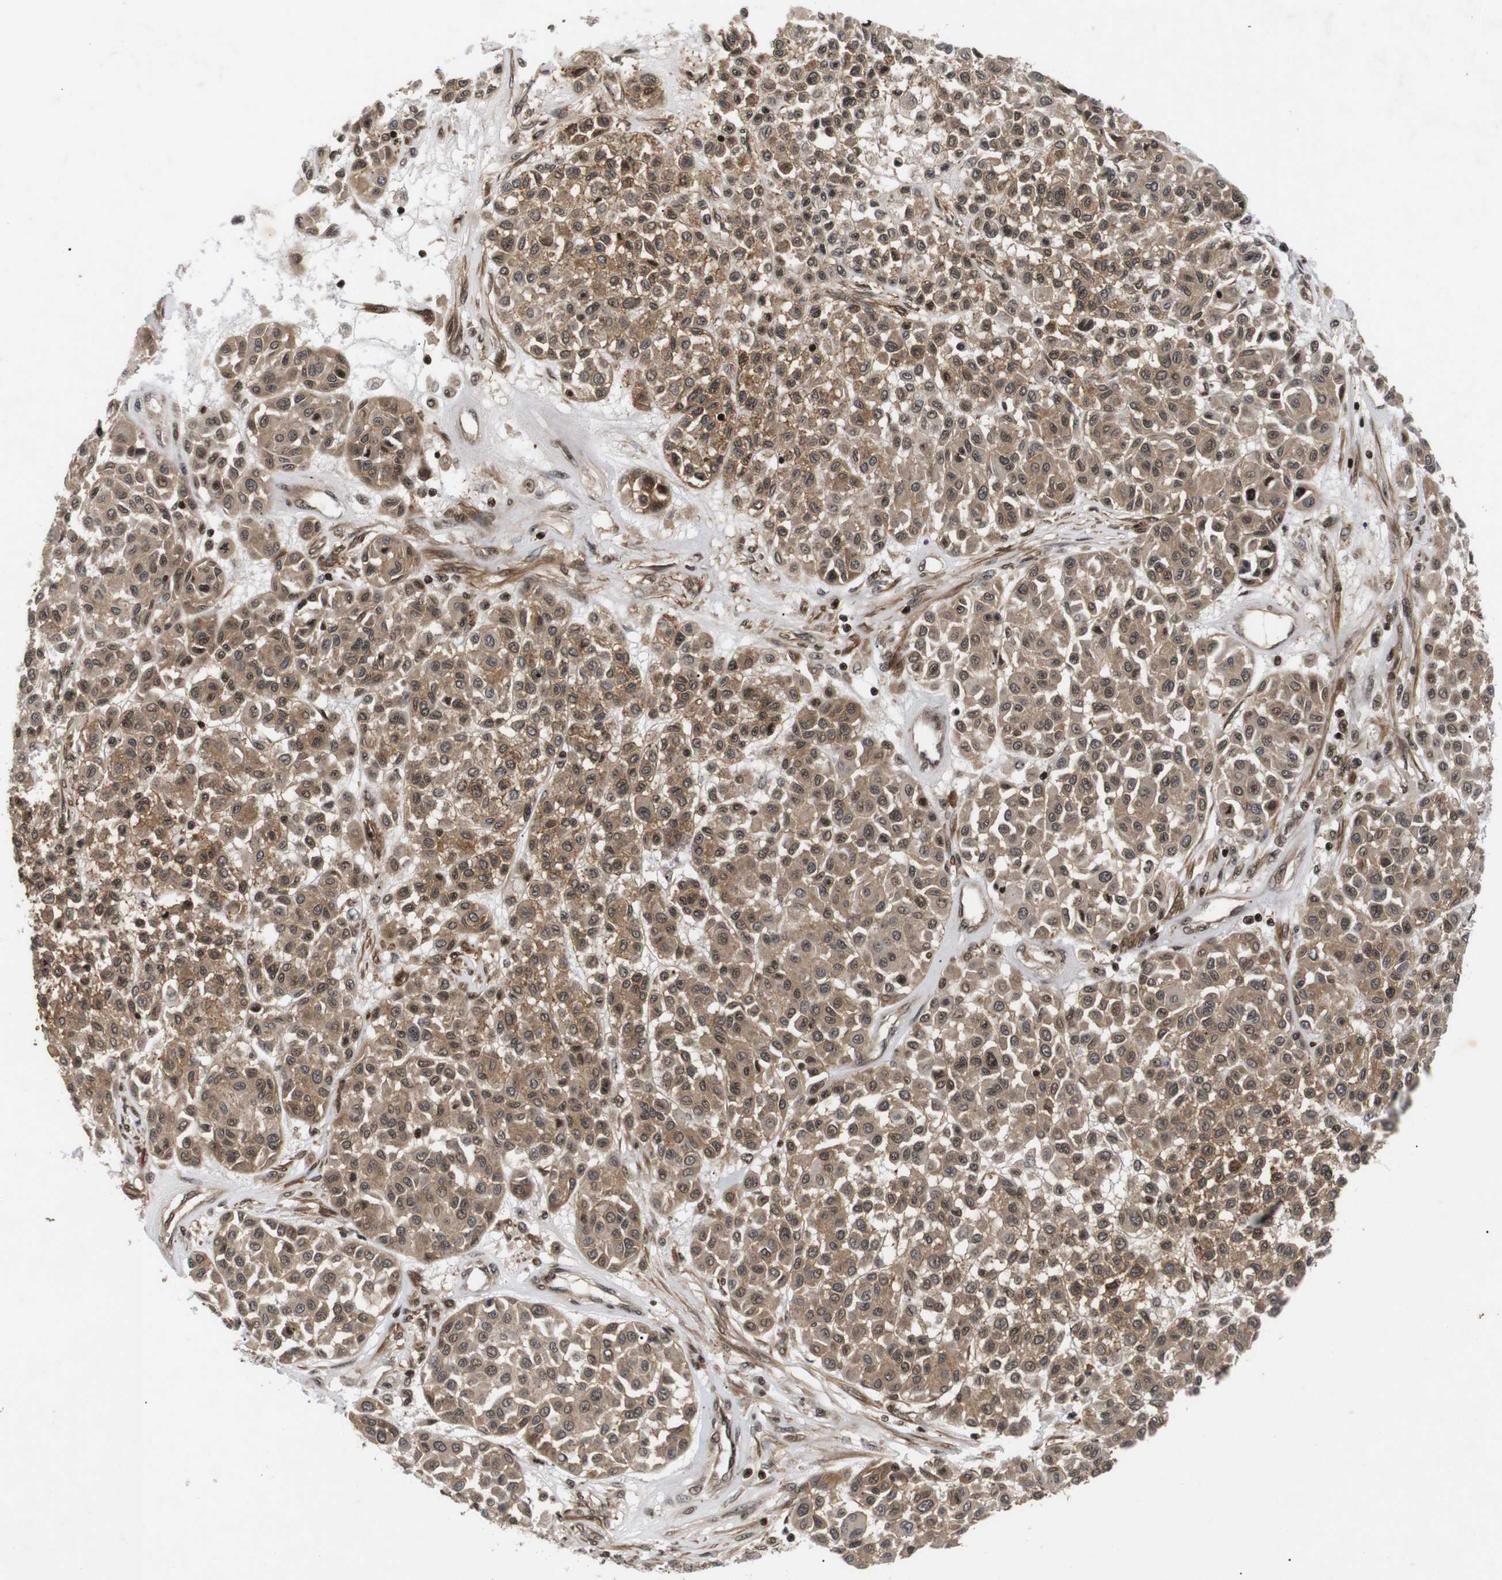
{"staining": {"intensity": "moderate", "quantity": ">75%", "location": "cytoplasmic/membranous,nuclear"}, "tissue": "melanoma", "cell_type": "Tumor cells", "image_type": "cancer", "snomed": [{"axis": "morphology", "description": "Malignant melanoma, Metastatic site"}, {"axis": "topography", "description": "Soft tissue"}], "caption": "Human malignant melanoma (metastatic site) stained with a protein marker shows moderate staining in tumor cells.", "gene": "KIF23", "patient": {"sex": "male", "age": 41}}